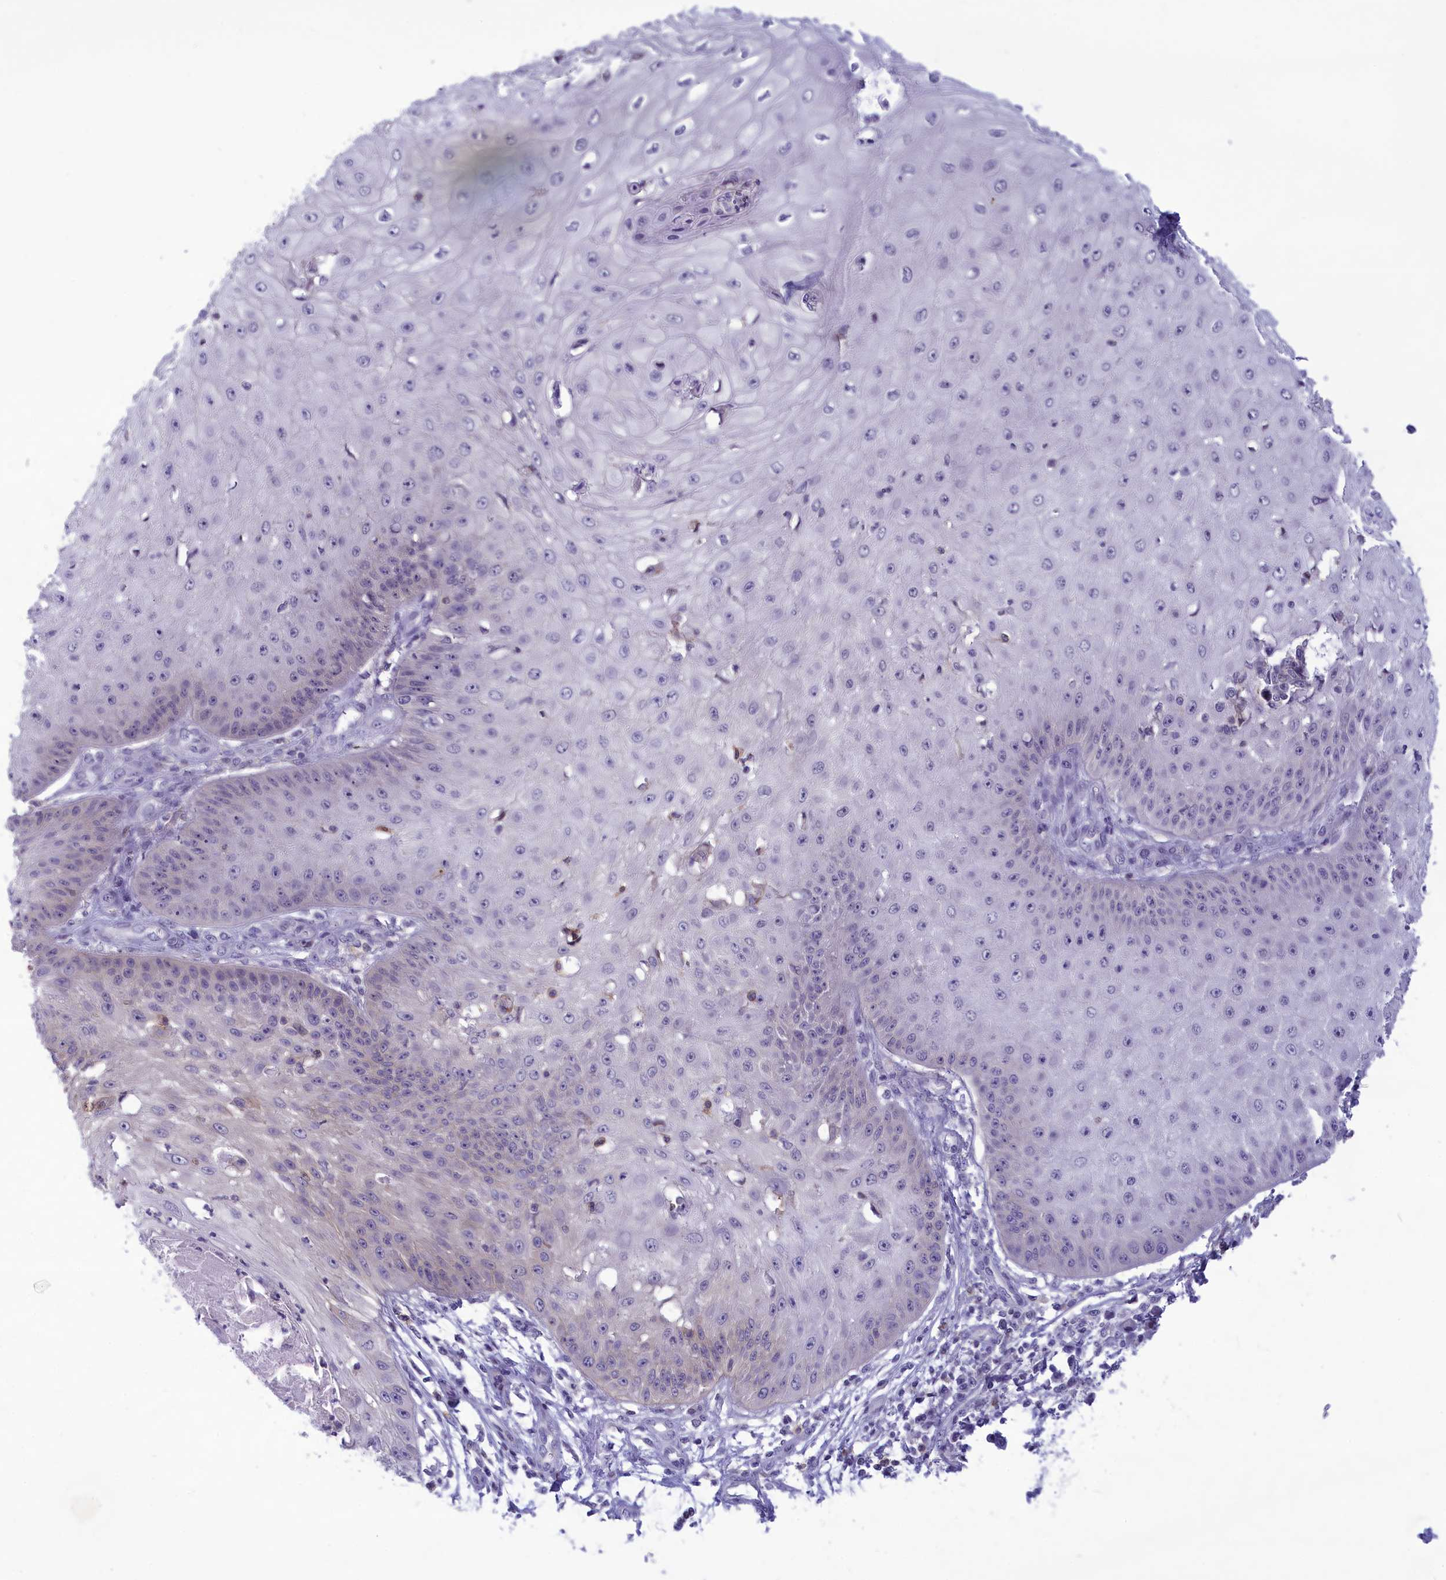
{"staining": {"intensity": "negative", "quantity": "none", "location": "none"}, "tissue": "skin cancer", "cell_type": "Tumor cells", "image_type": "cancer", "snomed": [{"axis": "morphology", "description": "Squamous cell carcinoma, NOS"}, {"axis": "topography", "description": "Skin"}], "caption": "Skin cancer was stained to show a protein in brown. There is no significant positivity in tumor cells.", "gene": "CORO2A", "patient": {"sex": "male", "age": 70}}